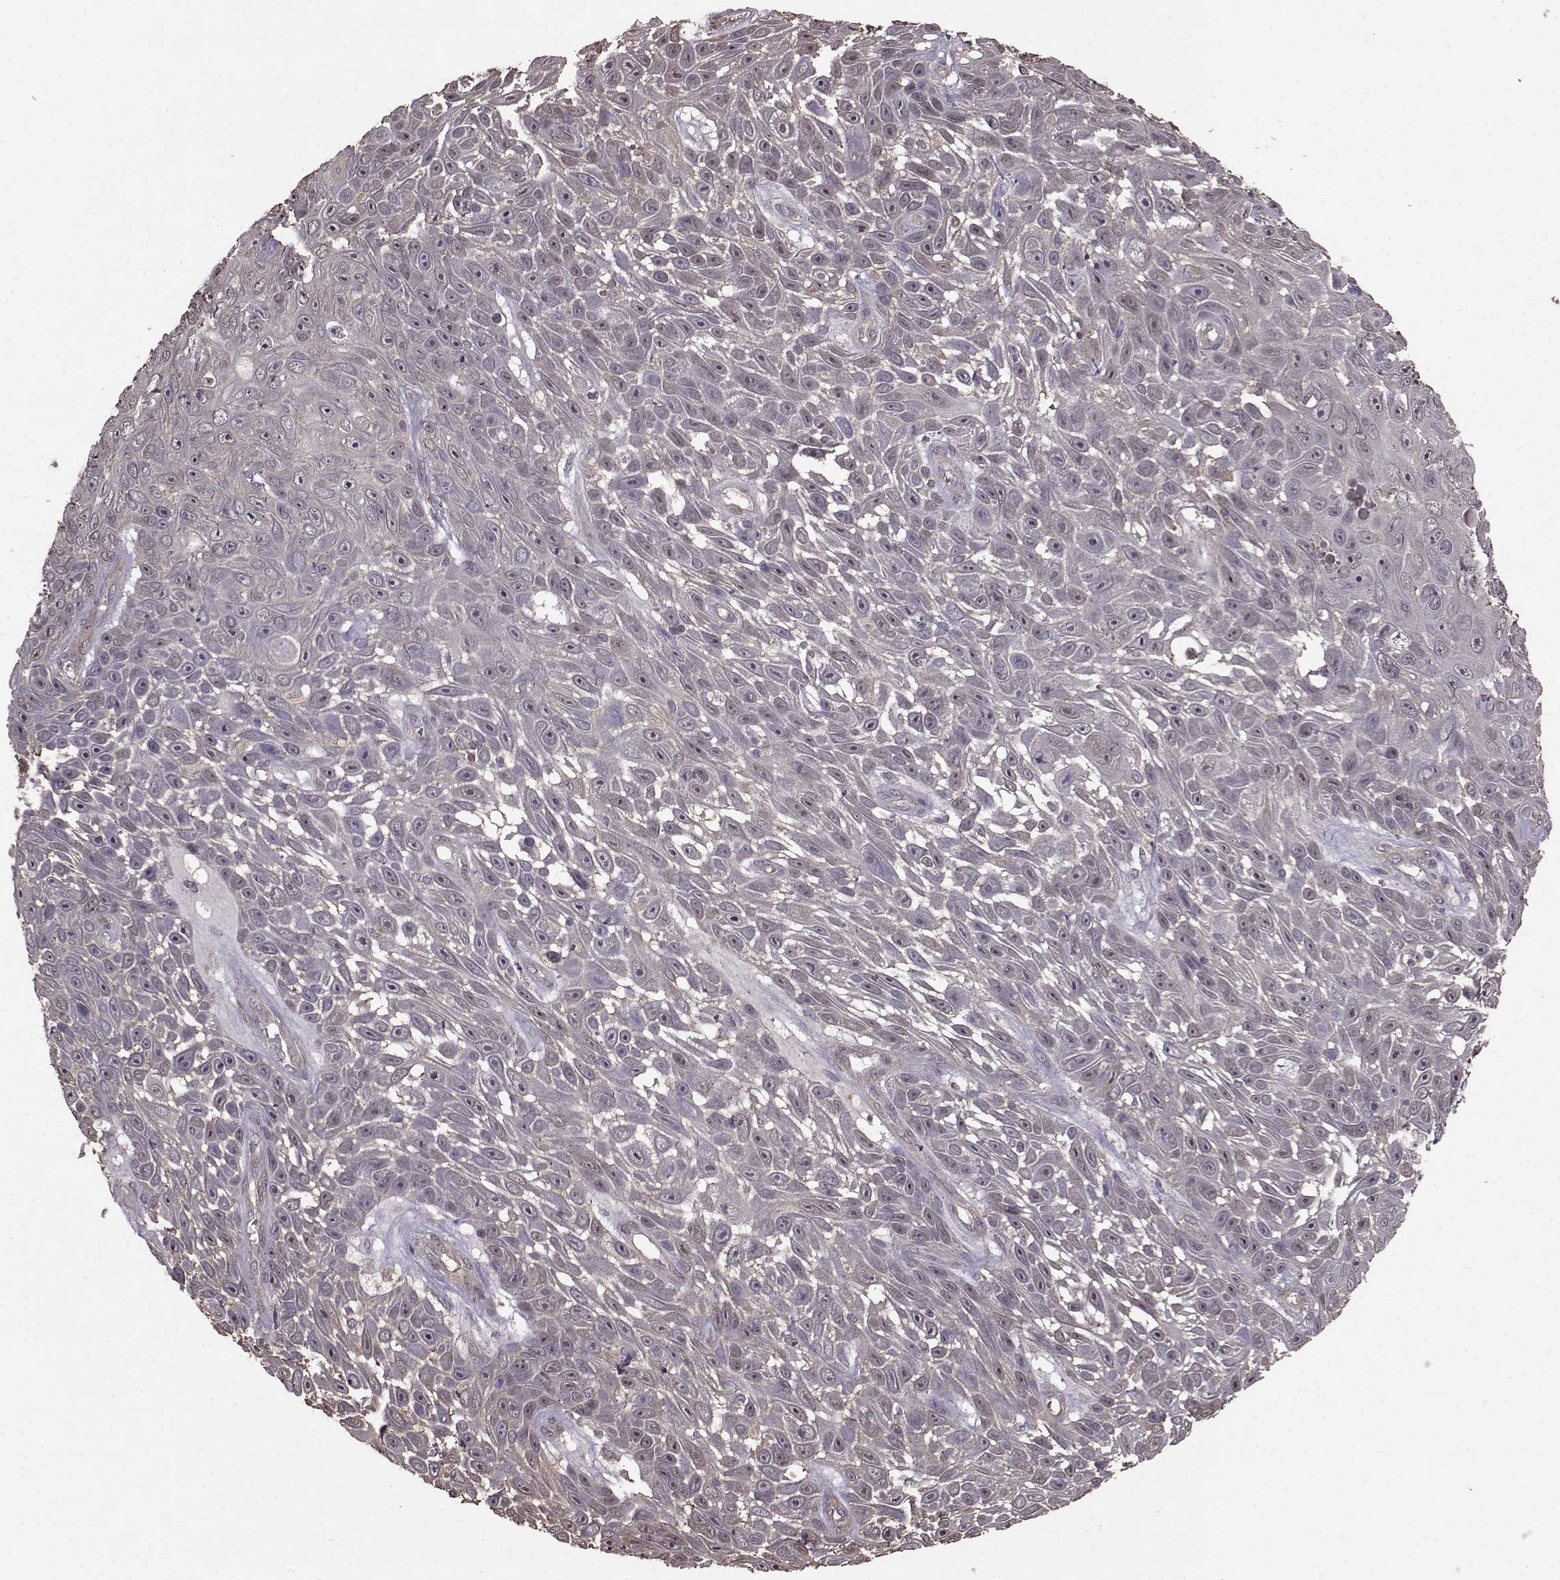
{"staining": {"intensity": "weak", "quantity": "<25%", "location": "cytoplasmic/membranous"}, "tissue": "skin cancer", "cell_type": "Tumor cells", "image_type": "cancer", "snomed": [{"axis": "morphology", "description": "Squamous cell carcinoma, NOS"}, {"axis": "topography", "description": "Skin"}], "caption": "High magnification brightfield microscopy of skin cancer (squamous cell carcinoma) stained with DAB (3,3'-diaminobenzidine) (brown) and counterstained with hematoxylin (blue): tumor cells show no significant positivity.", "gene": "NME1-NME2", "patient": {"sex": "male", "age": 82}}